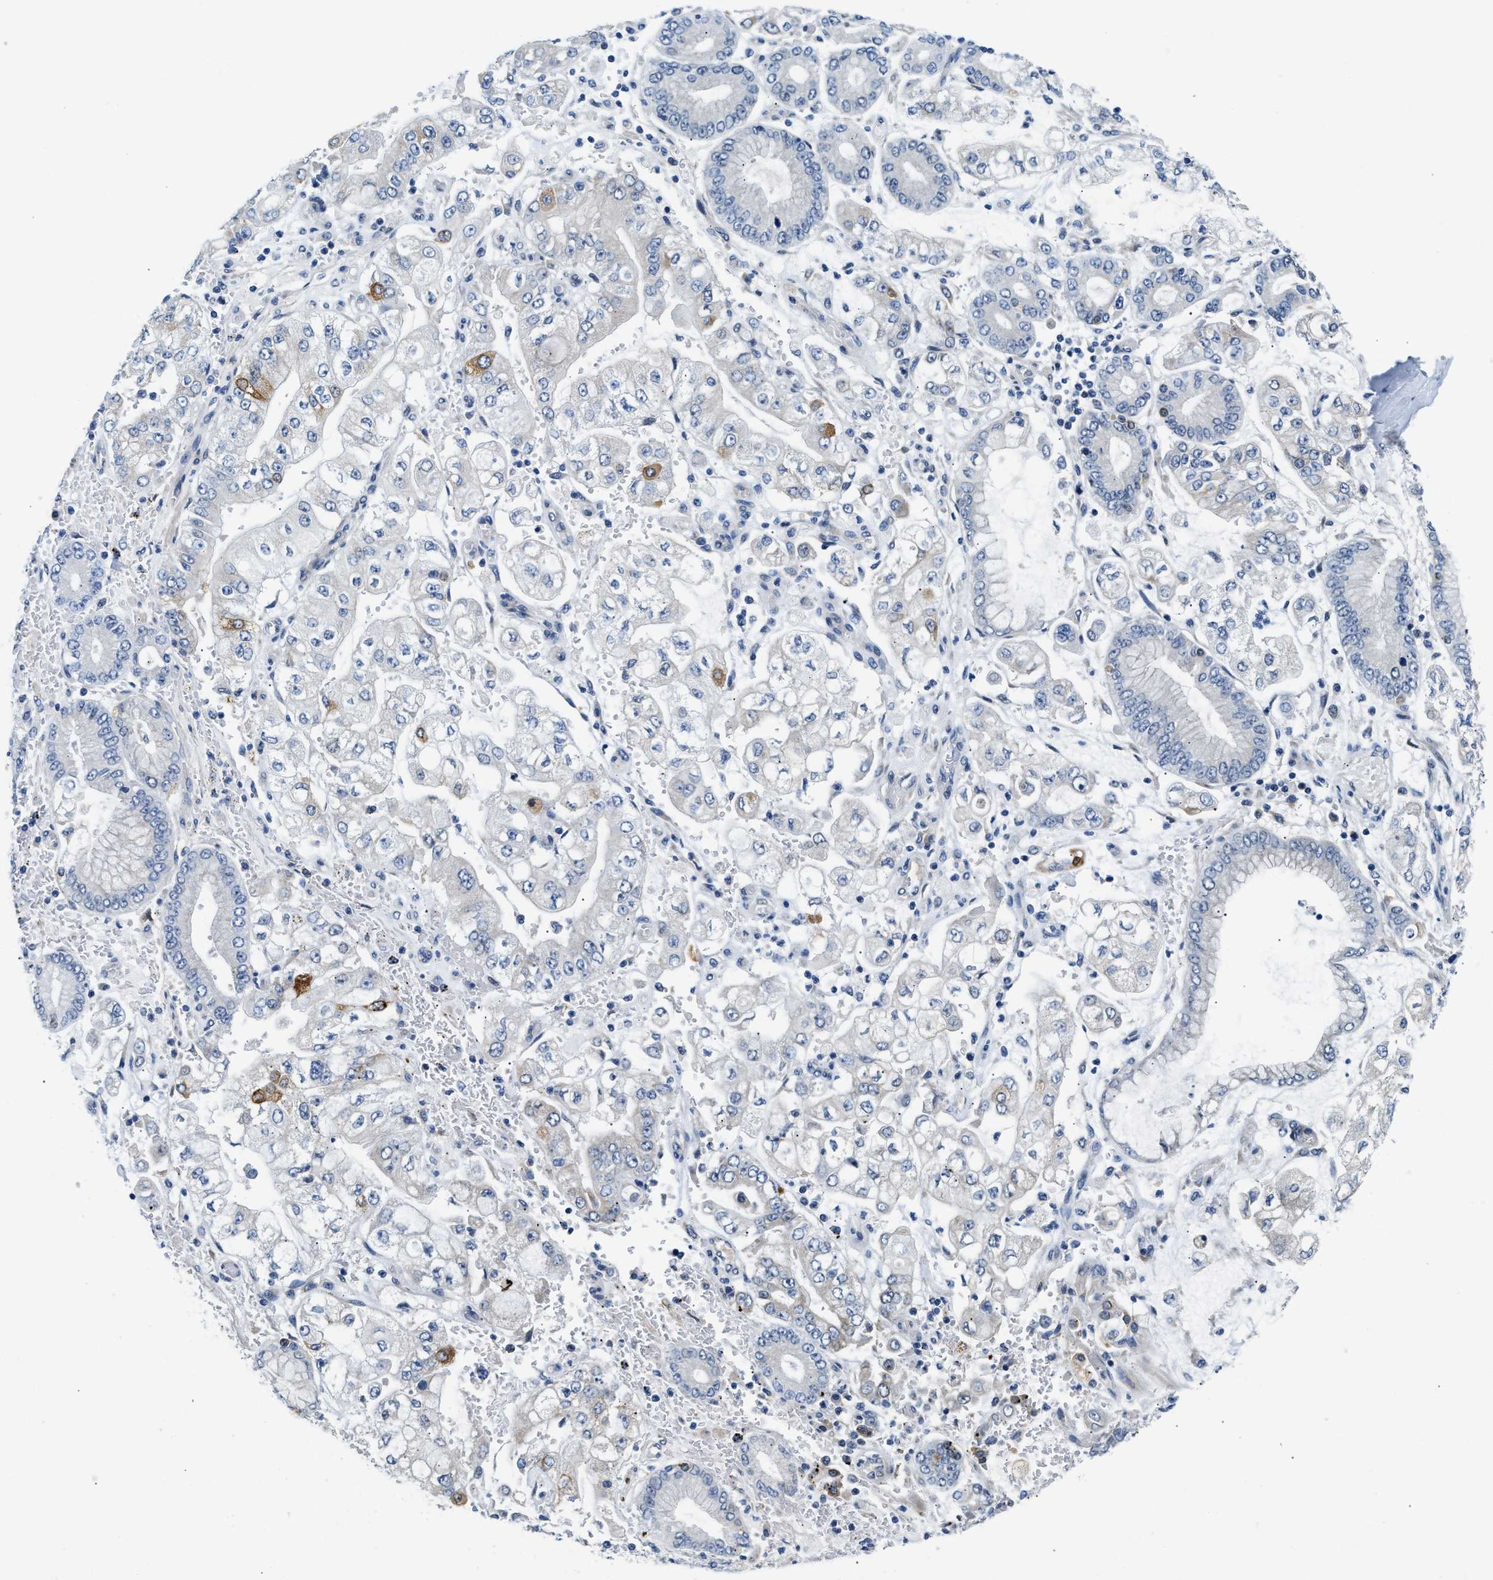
{"staining": {"intensity": "moderate", "quantity": "<25%", "location": "cytoplasmic/membranous"}, "tissue": "stomach cancer", "cell_type": "Tumor cells", "image_type": "cancer", "snomed": [{"axis": "morphology", "description": "Adenocarcinoma, NOS"}, {"axis": "topography", "description": "Stomach"}], "caption": "This histopathology image reveals immunohistochemistry (IHC) staining of stomach adenocarcinoma, with low moderate cytoplasmic/membranous positivity in approximately <25% of tumor cells.", "gene": "CLGN", "patient": {"sex": "male", "age": 76}}